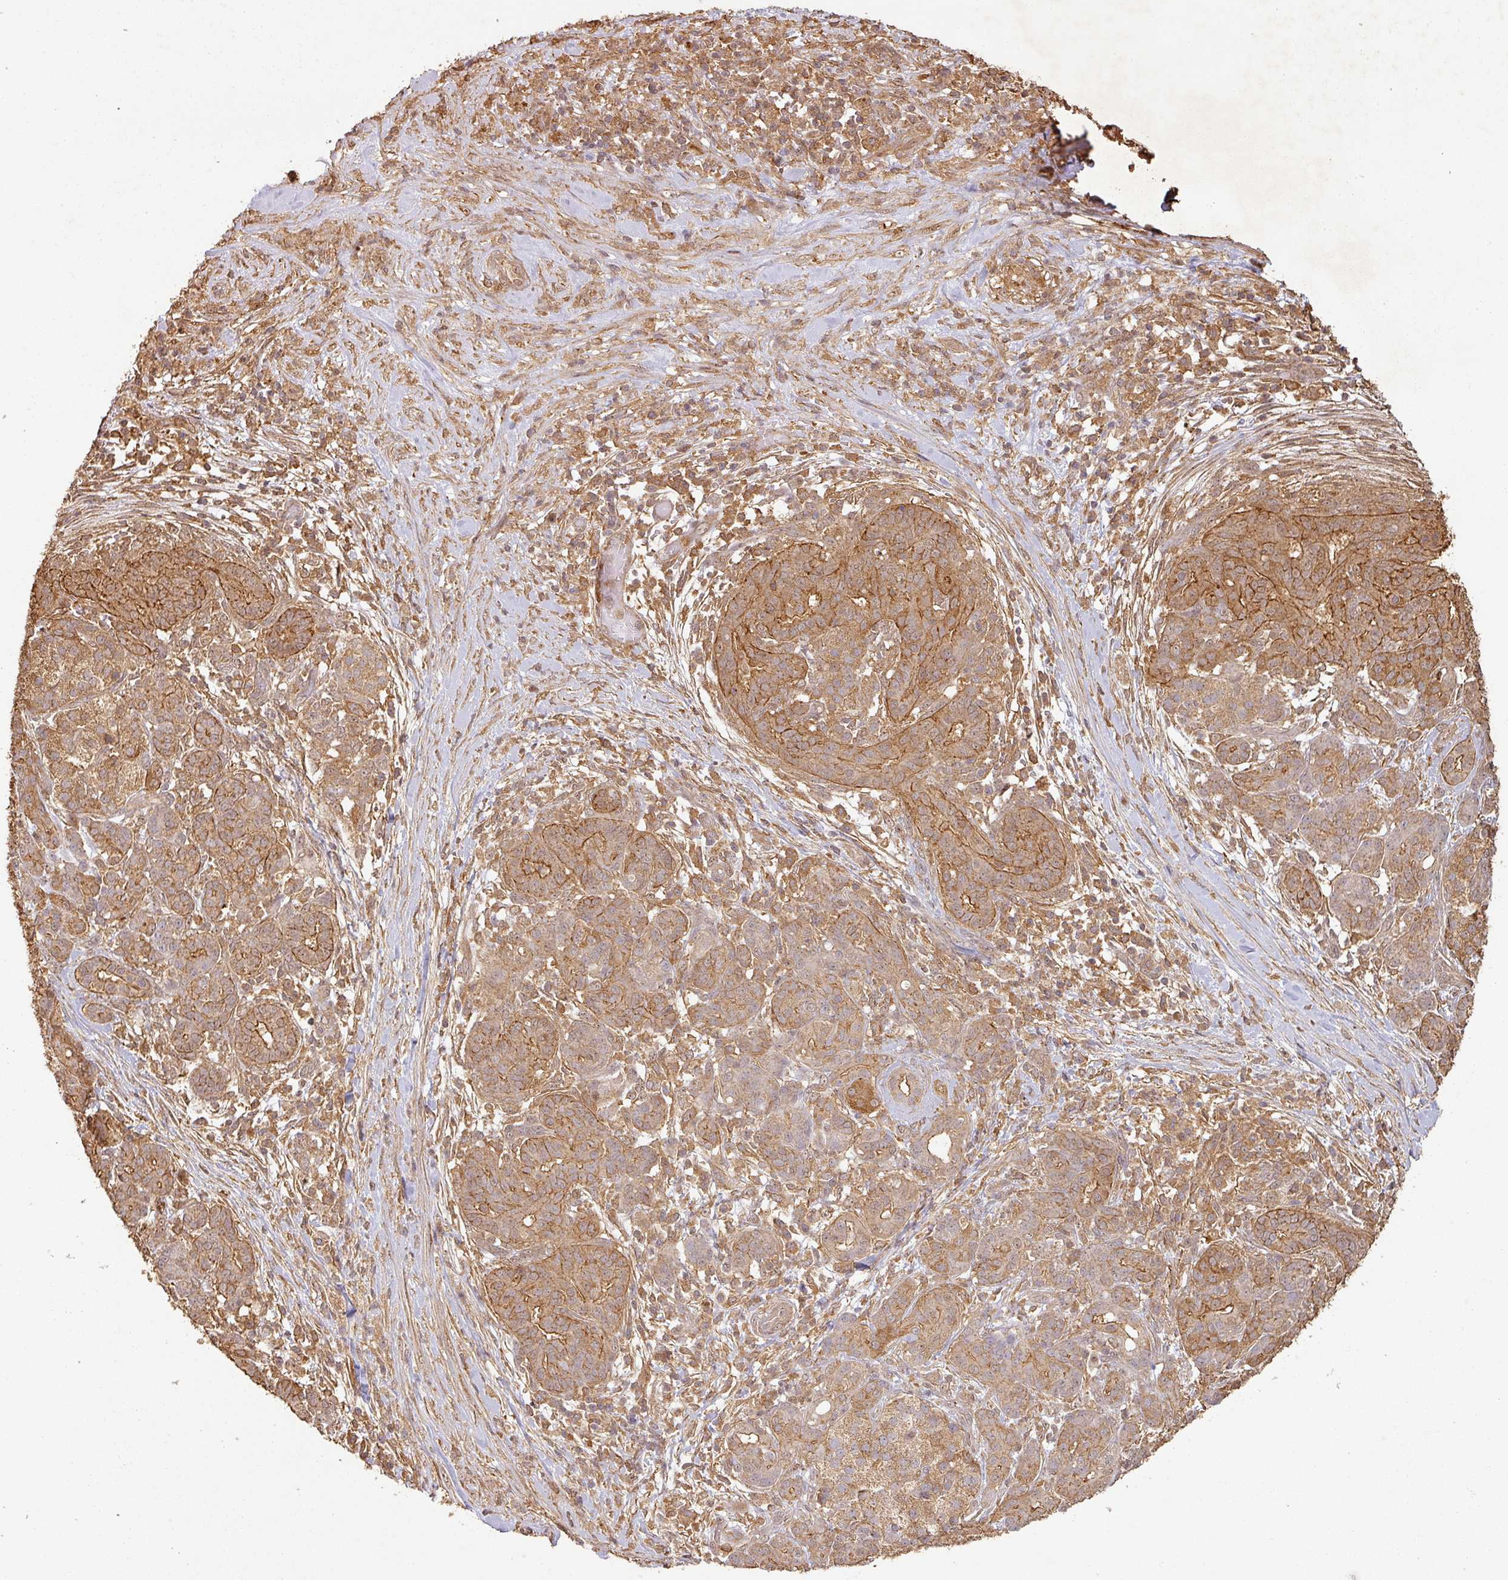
{"staining": {"intensity": "moderate", "quantity": ">75%", "location": "cytoplasmic/membranous"}, "tissue": "pancreatic cancer", "cell_type": "Tumor cells", "image_type": "cancer", "snomed": [{"axis": "morphology", "description": "Adenocarcinoma, NOS"}, {"axis": "topography", "description": "Pancreas"}], "caption": "Immunohistochemistry (IHC) photomicrograph of neoplastic tissue: pancreatic cancer (adenocarcinoma) stained using immunohistochemistry (IHC) exhibits medium levels of moderate protein expression localized specifically in the cytoplasmic/membranous of tumor cells, appearing as a cytoplasmic/membranous brown color.", "gene": "ZNF322", "patient": {"sex": "male", "age": 44}}